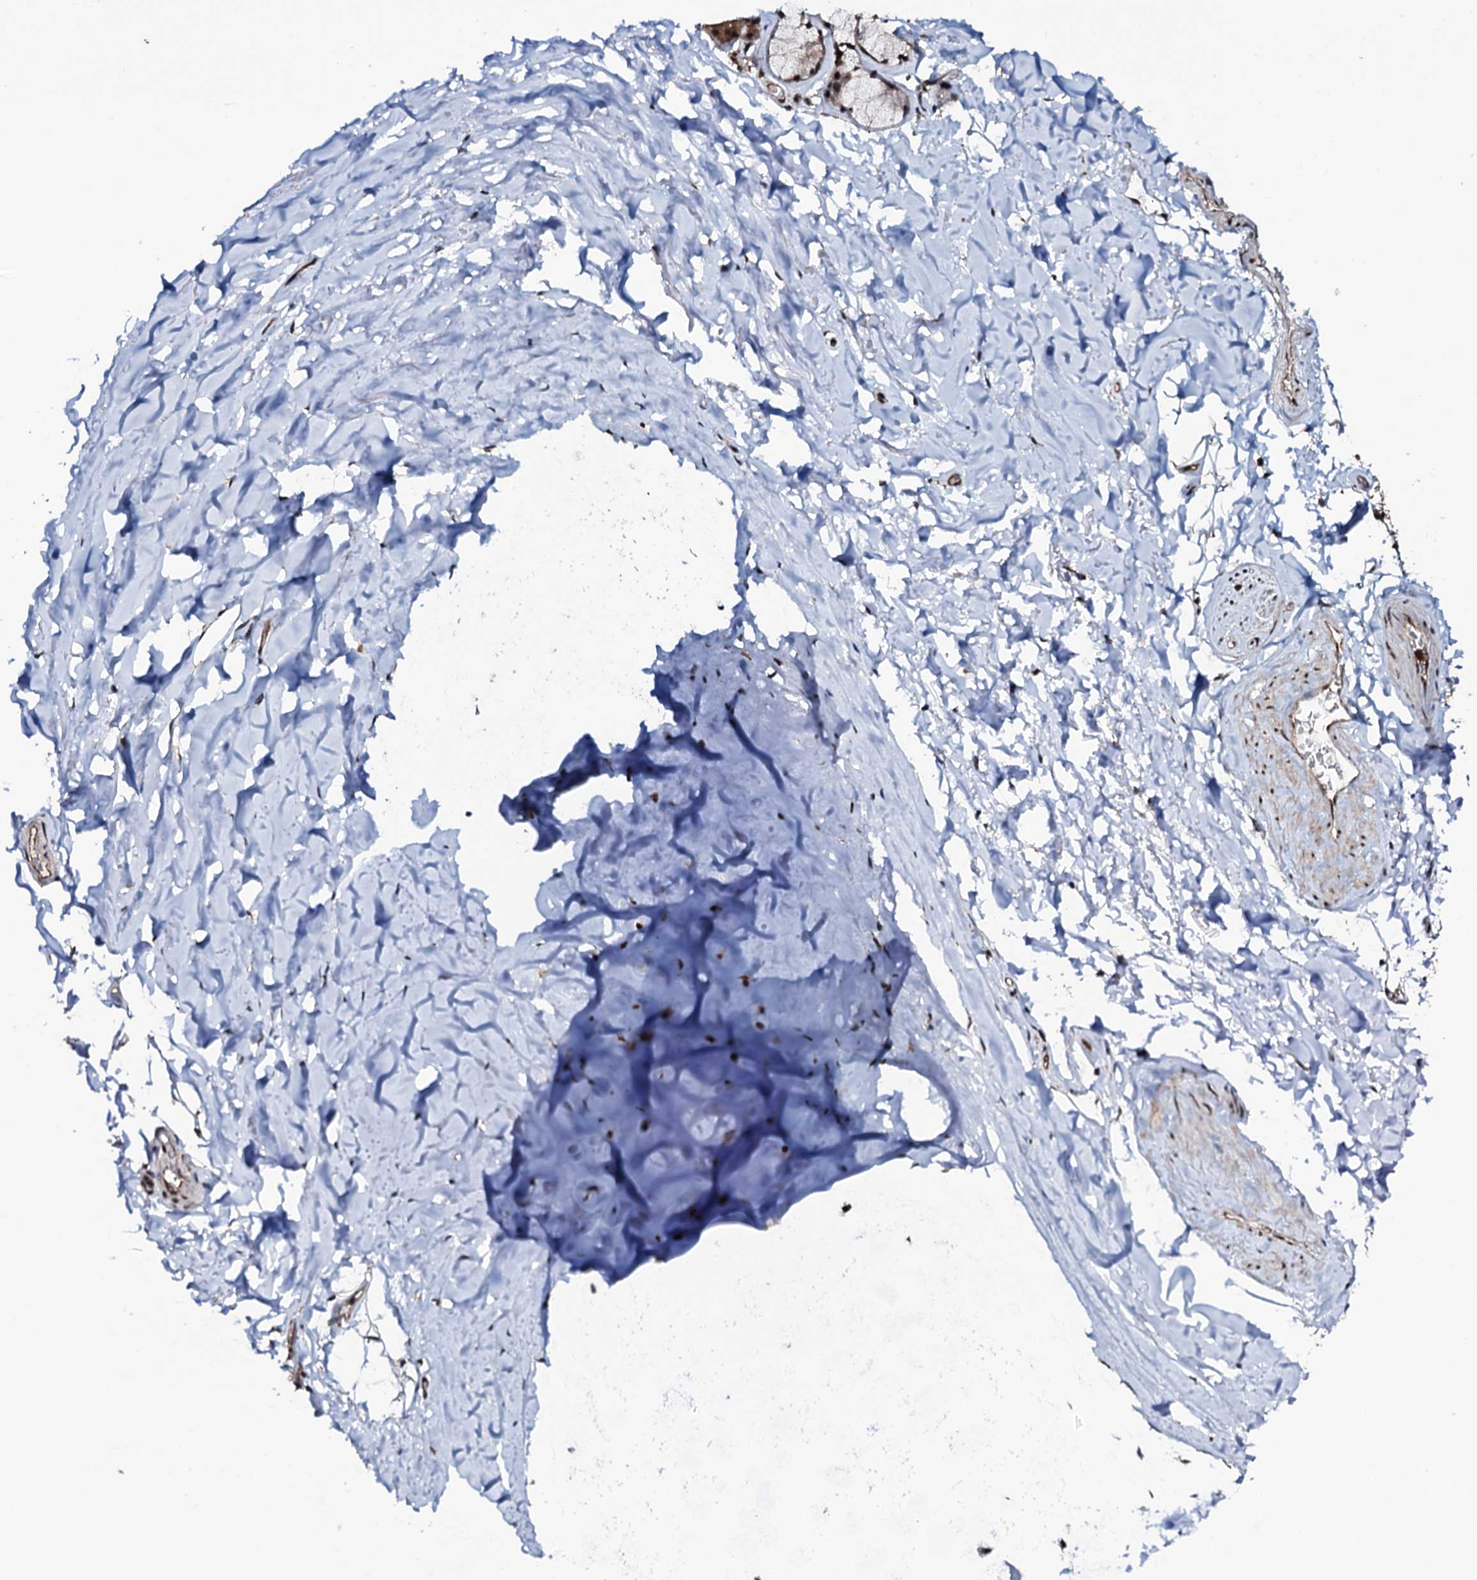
{"staining": {"intensity": "weak", "quantity": "<25%", "location": "cytoplasmic/membranous"}, "tissue": "adipose tissue", "cell_type": "Adipocytes", "image_type": "normal", "snomed": [{"axis": "morphology", "description": "Normal tissue, NOS"}, {"axis": "topography", "description": "Lymph node"}, {"axis": "topography", "description": "Bronchus"}], "caption": "This is an immunohistochemistry (IHC) image of normal human adipose tissue. There is no staining in adipocytes.", "gene": "COG6", "patient": {"sex": "male", "age": 63}}